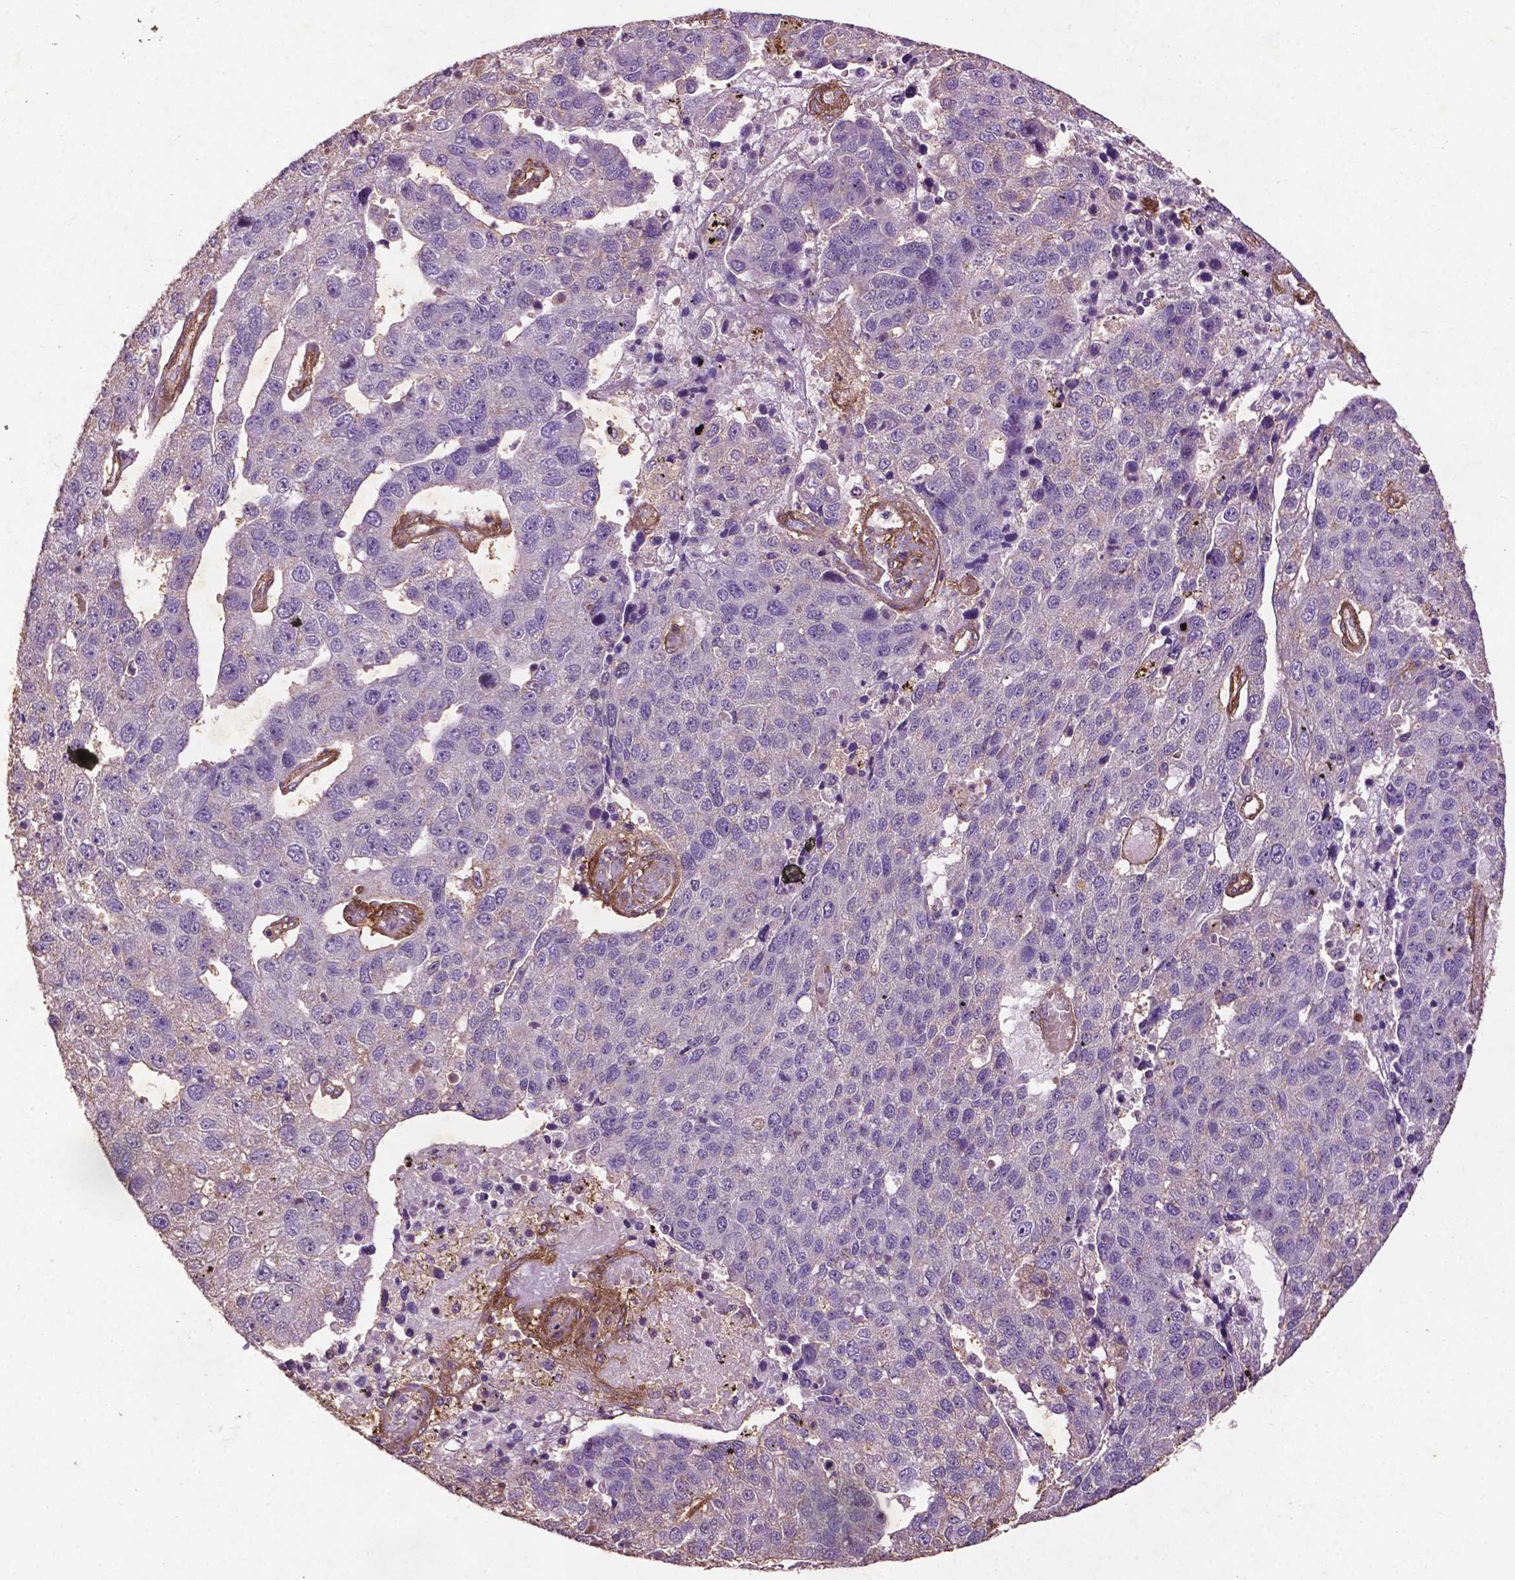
{"staining": {"intensity": "negative", "quantity": "none", "location": "none"}, "tissue": "pancreatic cancer", "cell_type": "Tumor cells", "image_type": "cancer", "snomed": [{"axis": "morphology", "description": "Adenocarcinoma, NOS"}, {"axis": "topography", "description": "Pancreas"}], "caption": "Immunohistochemistry histopathology image of adenocarcinoma (pancreatic) stained for a protein (brown), which displays no expression in tumor cells.", "gene": "RRAS", "patient": {"sex": "female", "age": 61}}